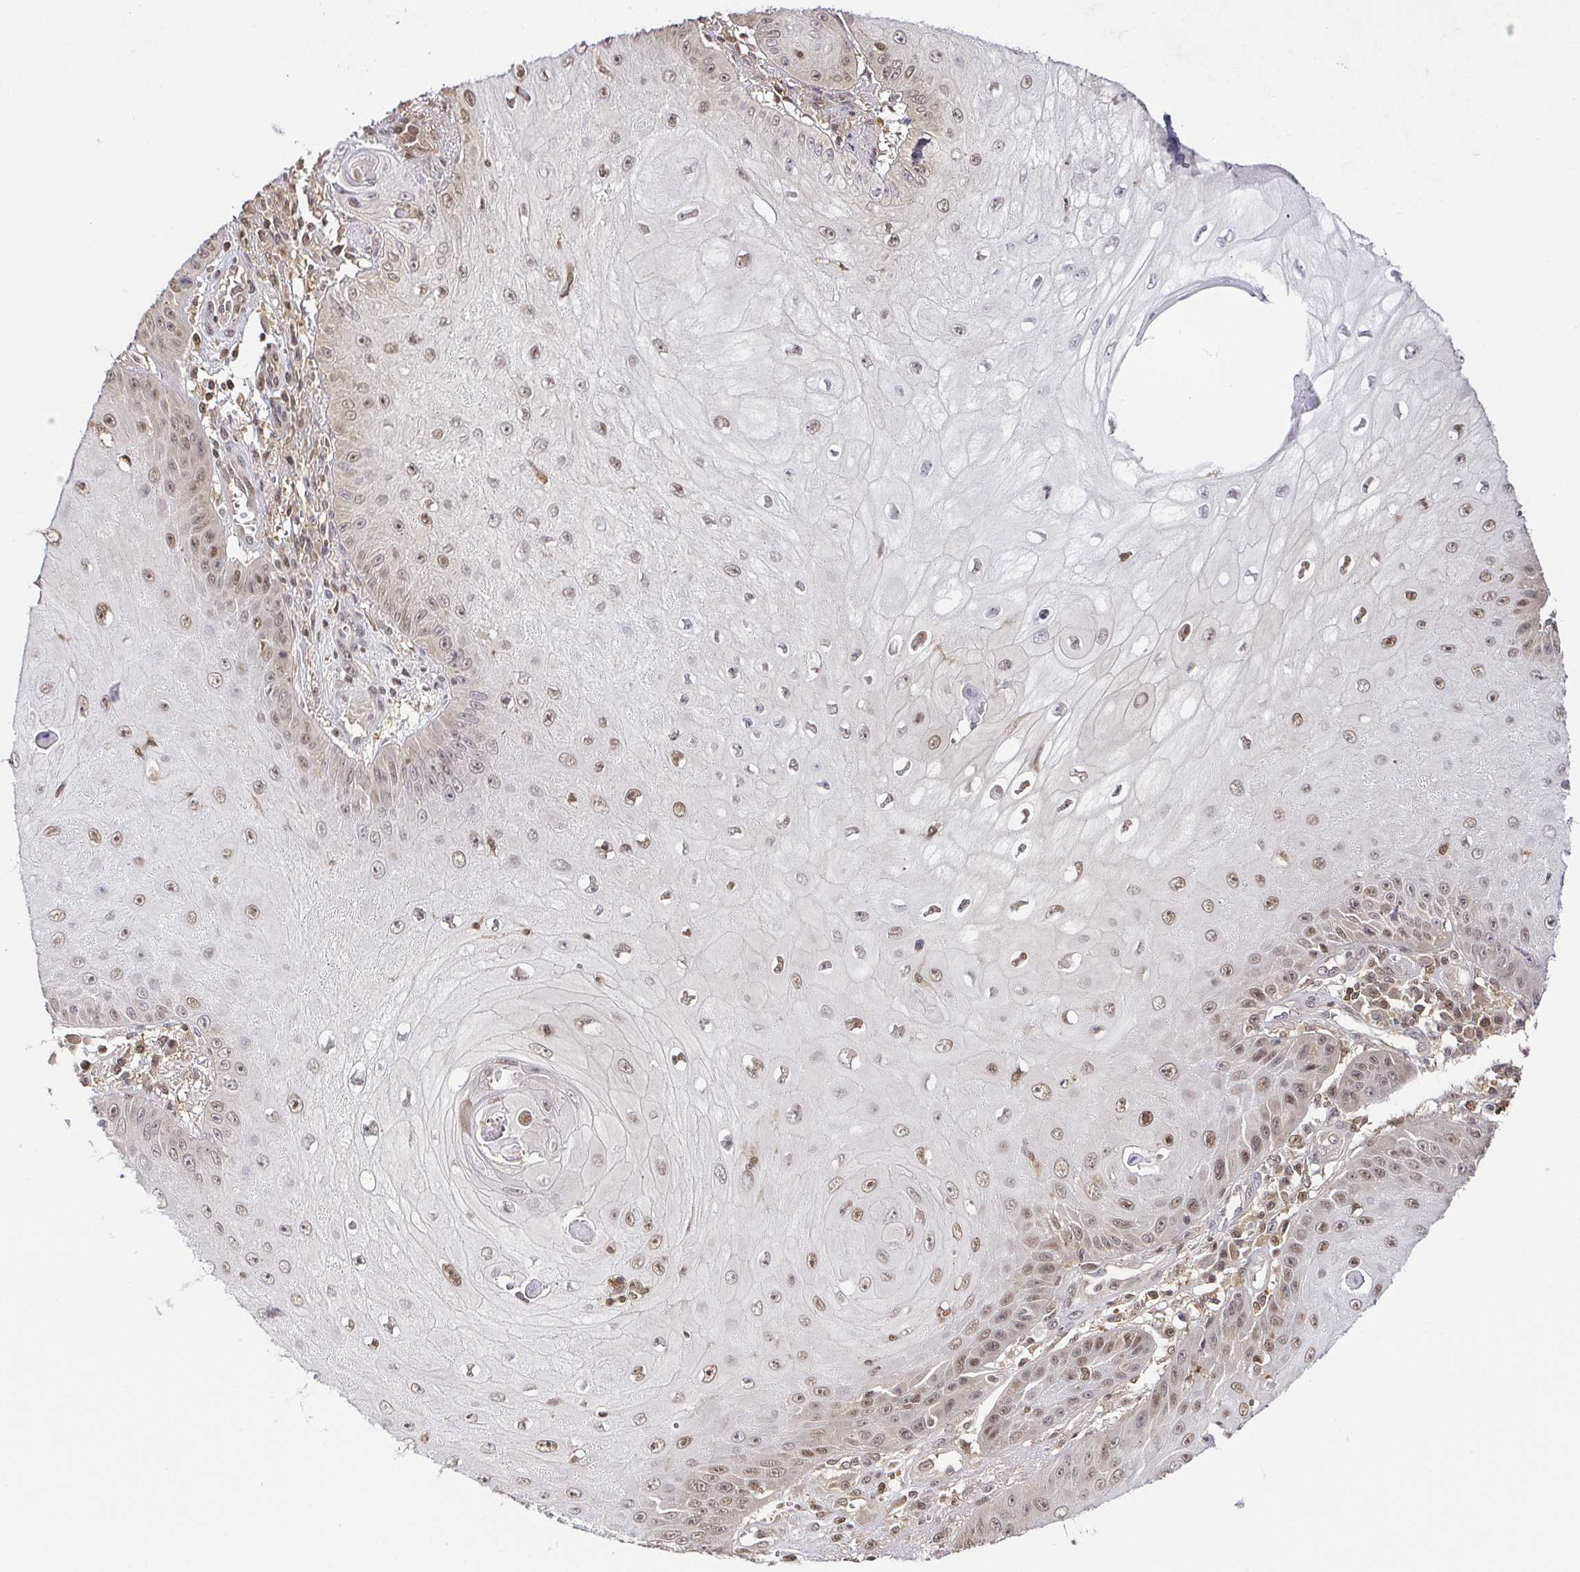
{"staining": {"intensity": "moderate", "quantity": ">75%", "location": "cytoplasmic/membranous,nuclear"}, "tissue": "skin cancer", "cell_type": "Tumor cells", "image_type": "cancer", "snomed": [{"axis": "morphology", "description": "Squamous cell carcinoma, NOS"}, {"axis": "topography", "description": "Skin"}], "caption": "Human skin squamous cell carcinoma stained for a protein (brown) exhibits moderate cytoplasmic/membranous and nuclear positive positivity in about >75% of tumor cells.", "gene": "PSMB9", "patient": {"sex": "male", "age": 70}}